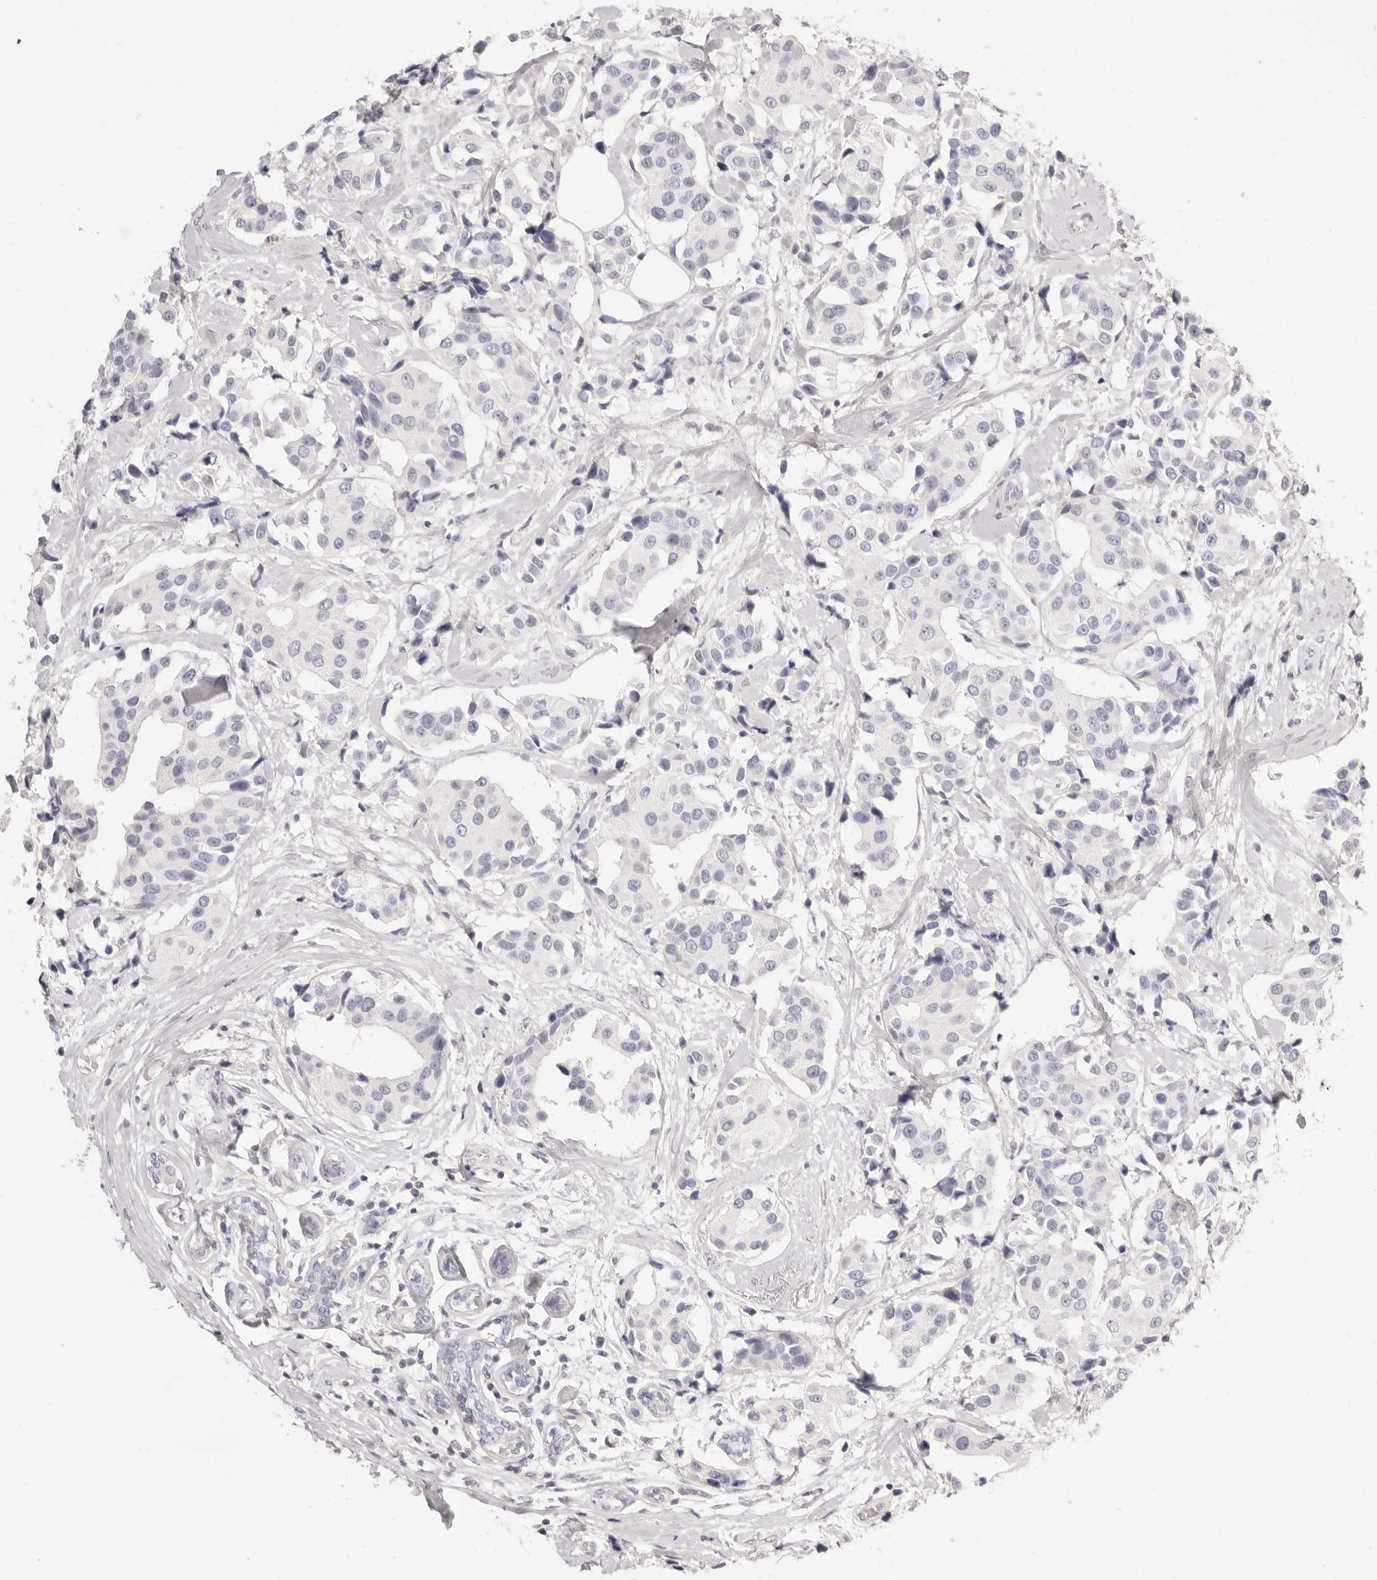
{"staining": {"intensity": "negative", "quantity": "none", "location": "none"}, "tissue": "breast cancer", "cell_type": "Tumor cells", "image_type": "cancer", "snomed": [{"axis": "morphology", "description": "Normal tissue, NOS"}, {"axis": "morphology", "description": "Duct carcinoma"}, {"axis": "topography", "description": "Breast"}], "caption": "Immunohistochemical staining of breast cancer (infiltrating ductal carcinoma) displays no significant expression in tumor cells. Brightfield microscopy of immunohistochemistry (IHC) stained with DAB (brown) and hematoxylin (blue), captured at high magnification.", "gene": "FABP1", "patient": {"sex": "female", "age": 39}}